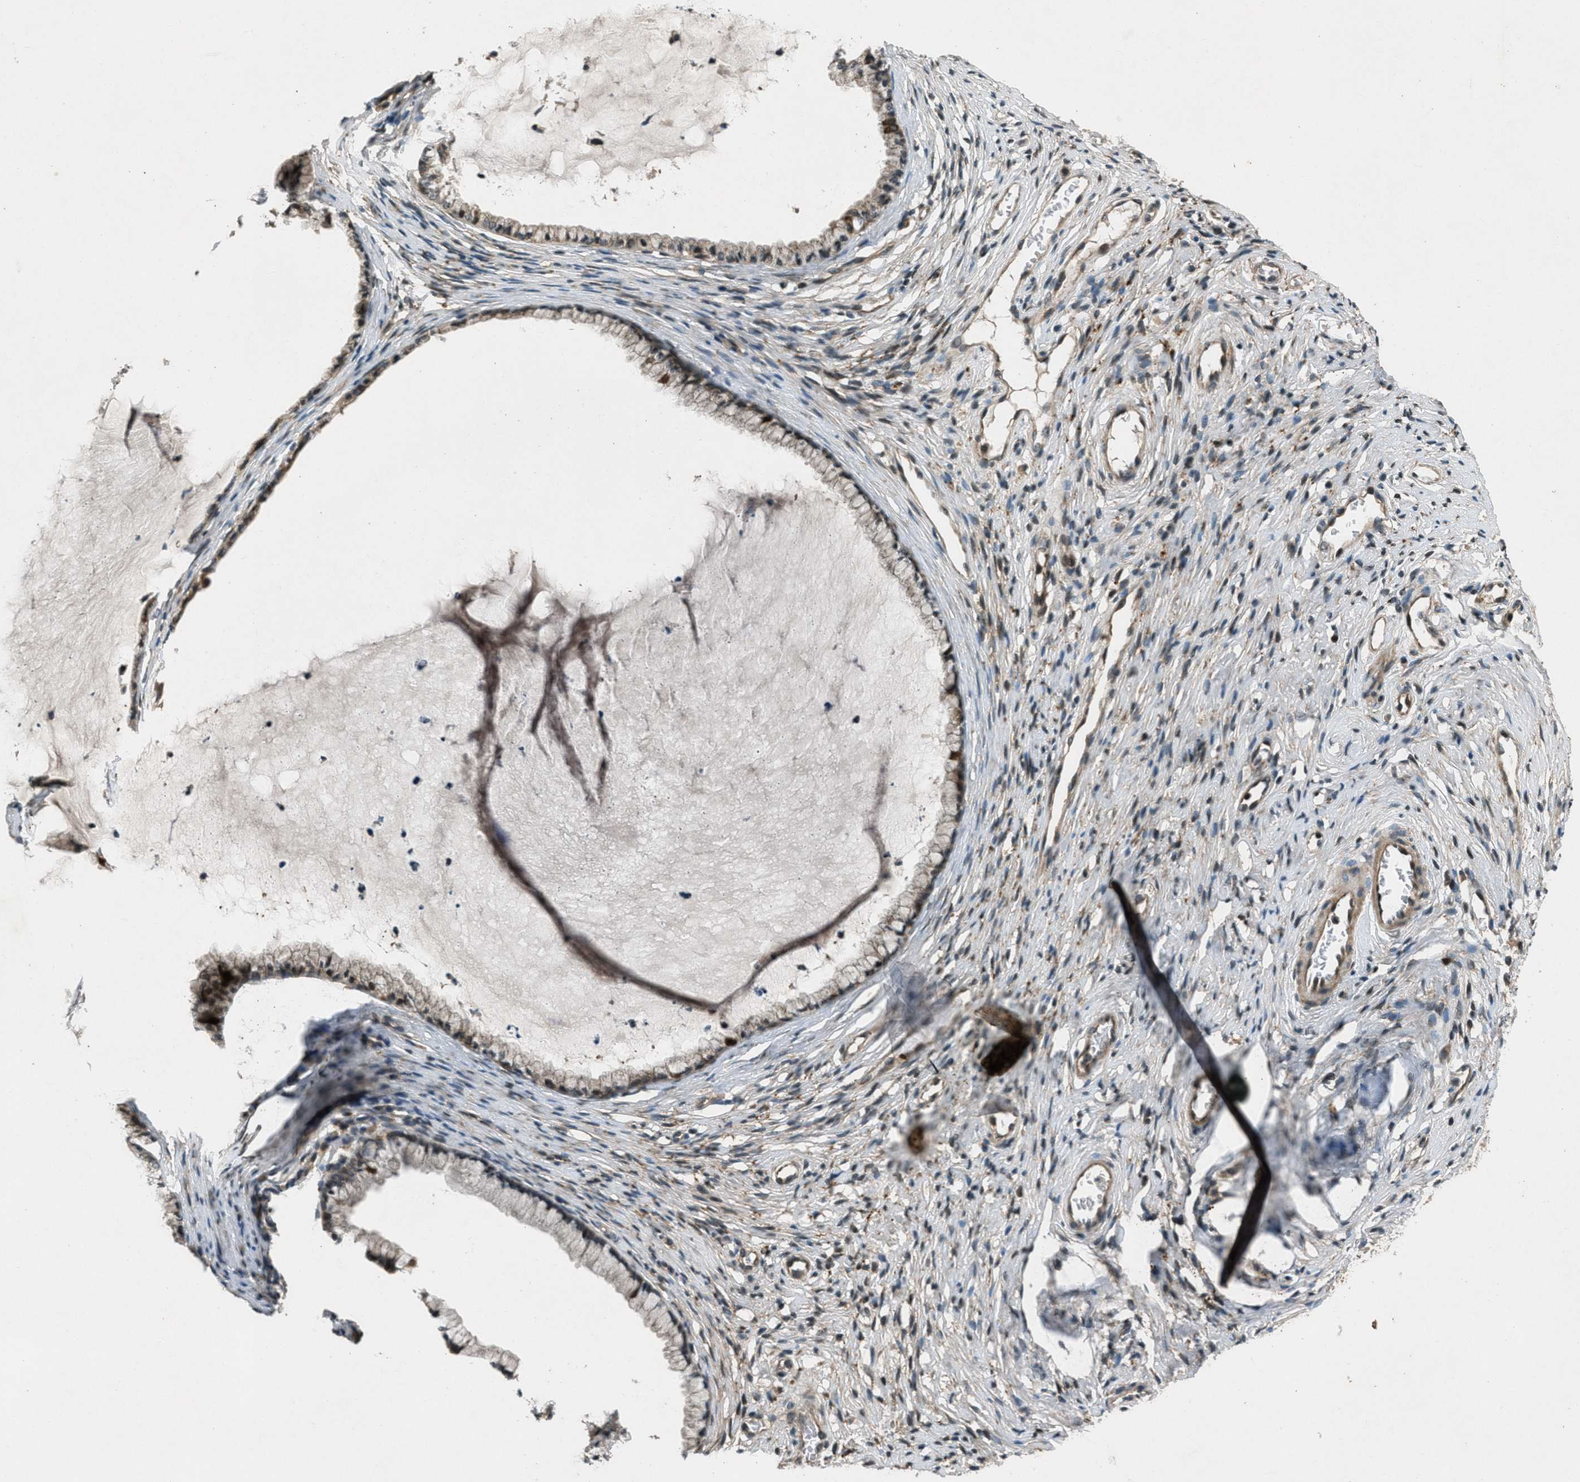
{"staining": {"intensity": "weak", "quantity": "<25%", "location": "cytoplasmic/membranous"}, "tissue": "cervix", "cell_type": "Glandular cells", "image_type": "normal", "snomed": [{"axis": "morphology", "description": "Normal tissue, NOS"}, {"axis": "topography", "description": "Cervix"}], "caption": "High magnification brightfield microscopy of benign cervix stained with DAB (3,3'-diaminobenzidine) (brown) and counterstained with hematoxylin (blue): glandular cells show no significant staining.", "gene": "EPSTI1", "patient": {"sex": "female", "age": 77}}